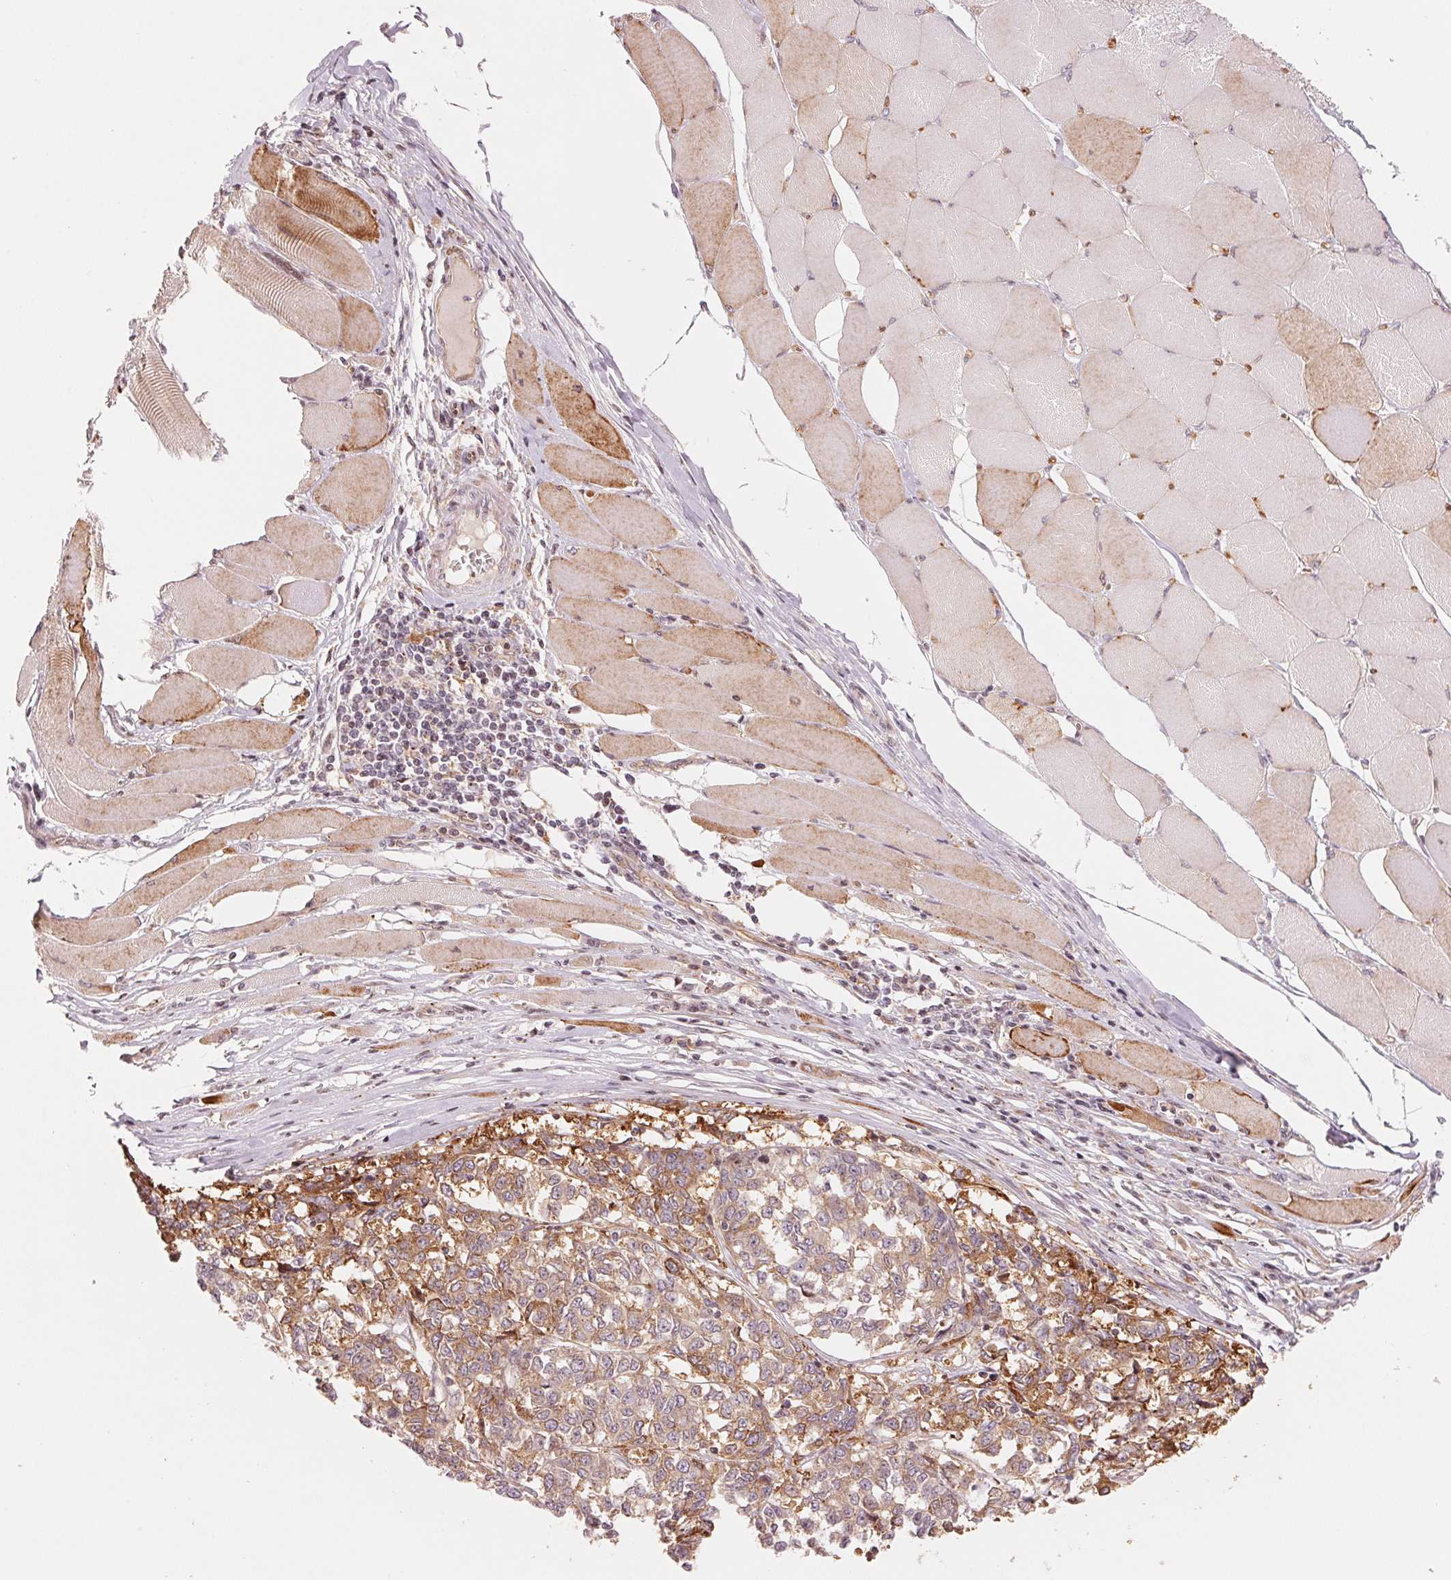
{"staining": {"intensity": "moderate", "quantity": "25%-75%", "location": "cytoplasmic/membranous,nuclear"}, "tissue": "melanoma", "cell_type": "Tumor cells", "image_type": "cancer", "snomed": [{"axis": "morphology", "description": "Malignant melanoma, NOS"}, {"axis": "topography", "description": "Skin"}], "caption": "Melanoma was stained to show a protein in brown. There is medium levels of moderate cytoplasmic/membranous and nuclear staining in approximately 25%-75% of tumor cells. Using DAB (3,3'-diaminobenzidine) (brown) and hematoxylin (blue) stains, captured at high magnification using brightfield microscopy.", "gene": "SLC17A4", "patient": {"sex": "female", "age": 72}}